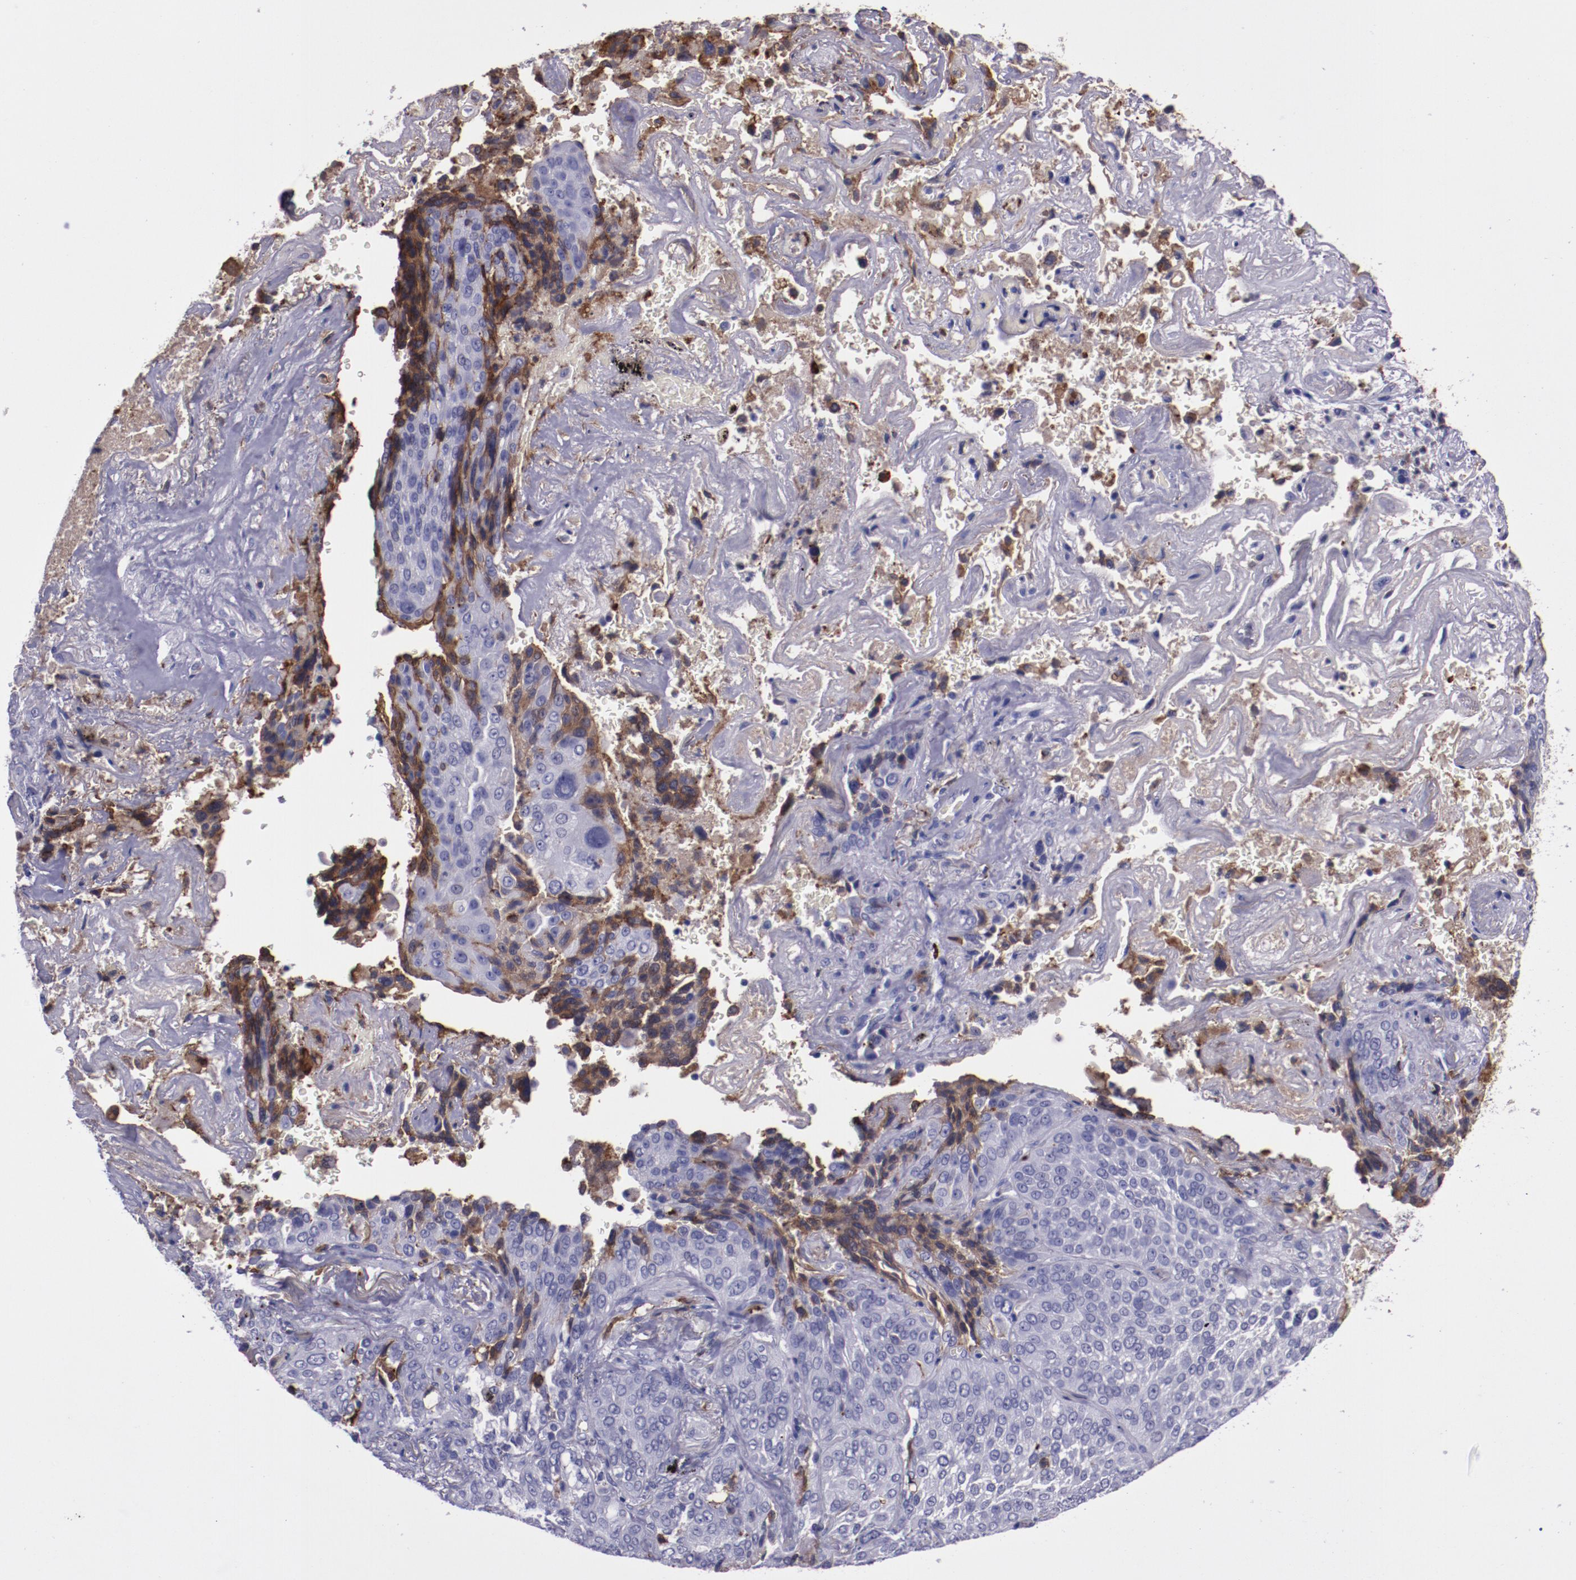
{"staining": {"intensity": "weak", "quantity": "25%-75%", "location": "cytoplasmic/membranous"}, "tissue": "lung cancer", "cell_type": "Tumor cells", "image_type": "cancer", "snomed": [{"axis": "morphology", "description": "Squamous cell carcinoma, NOS"}, {"axis": "topography", "description": "Lung"}], "caption": "Lung squamous cell carcinoma tissue reveals weak cytoplasmic/membranous expression in about 25%-75% of tumor cells", "gene": "APOH", "patient": {"sex": "male", "age": 54}}